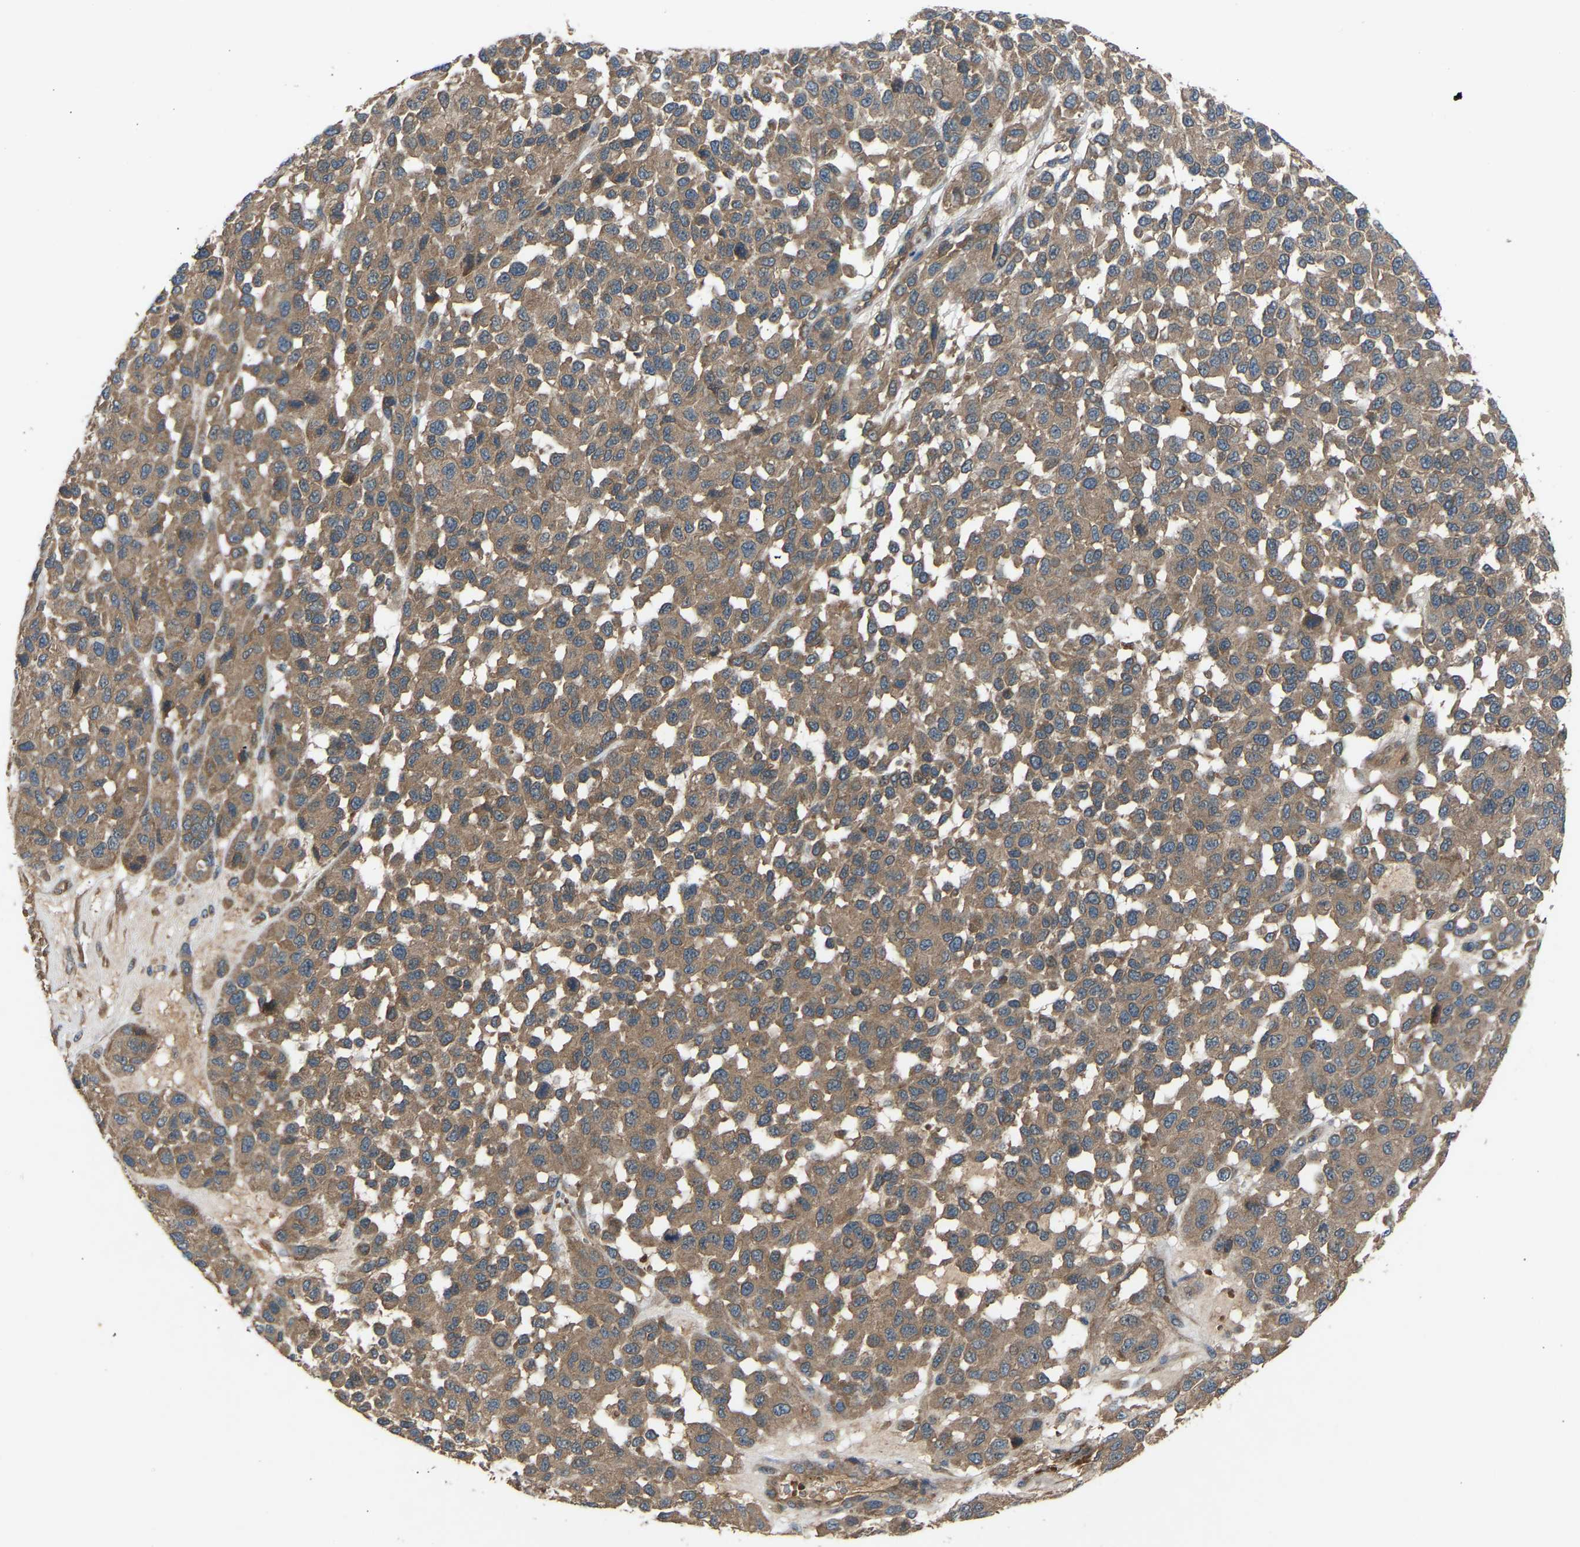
{"staining": {"intensity": "moderate", "quantity": ">75%", "location": "cytoplasmic/membranous"}, "tissue": "melanoma", "cell_type": "Tumor cells", "image_type": "cancer", "snomed": [{"axis": "morphology", "description": "Malignant melanoma, NOS"}, {"axis": "topography", "description": "Skin"}], "caption": "Moderate cytoplasmic/membranous positivity is present in about >75% of tumor cells in melanoma.", "gene": "GAS2L1", "patient": {"sex": "male", "age": 62}}